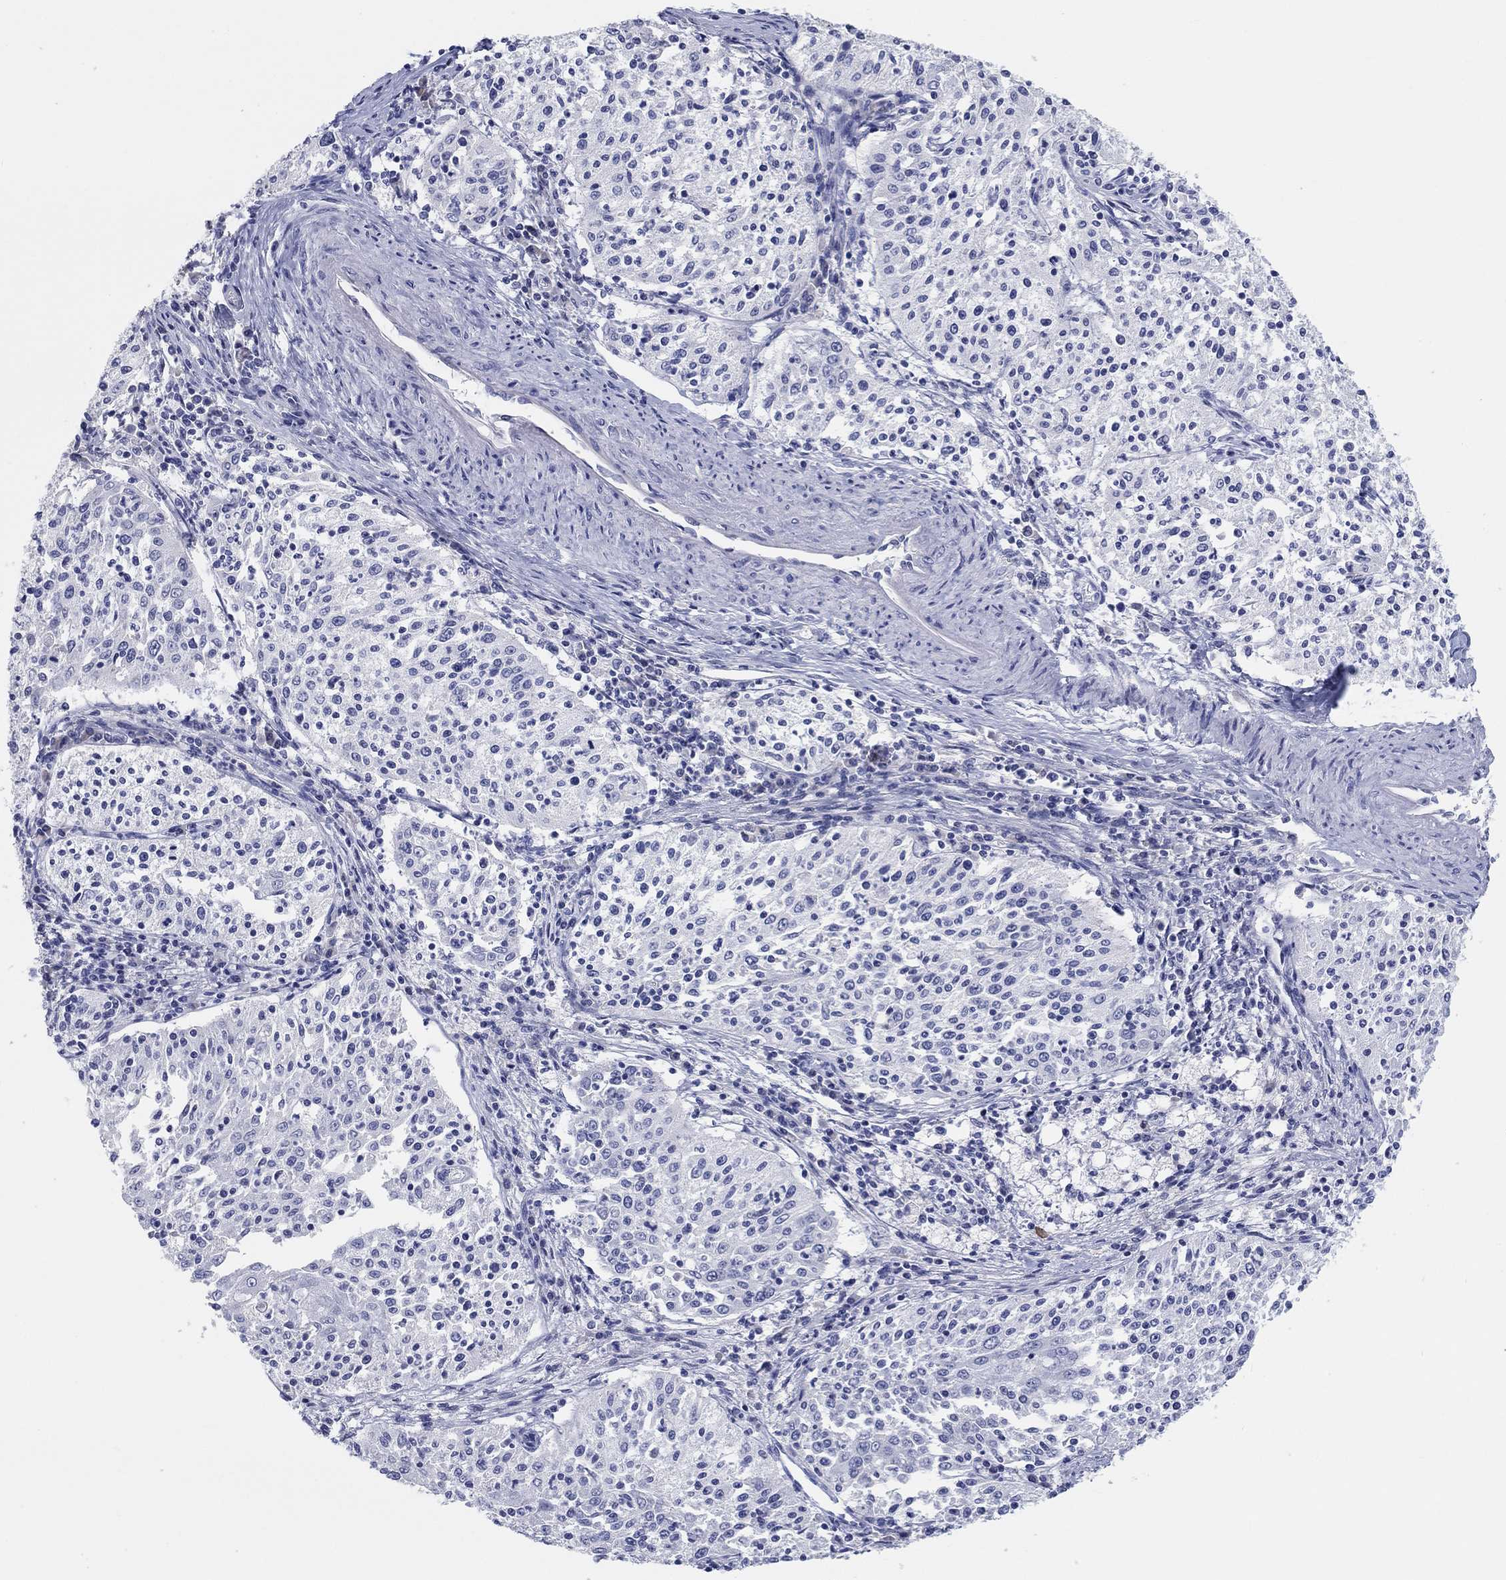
{"staining": {"intensity": "negative", "quantity": "none", "location": "none"}, "tissue": "cervical cancer", "cell_type": "Tumor cells", "image_type": "cancer", "snomed": [{"axis": "morphology", "description": "Squamous cell carcinoma, NOS"}, {"axis": "topography", "description": "Cervix"}], "caption": "IHC of squamous cell carcinoma (cervical) shows no staining in tumor cells.", "gene": "LRRC4C", "patient": {"sex": "female", "age": 41}}